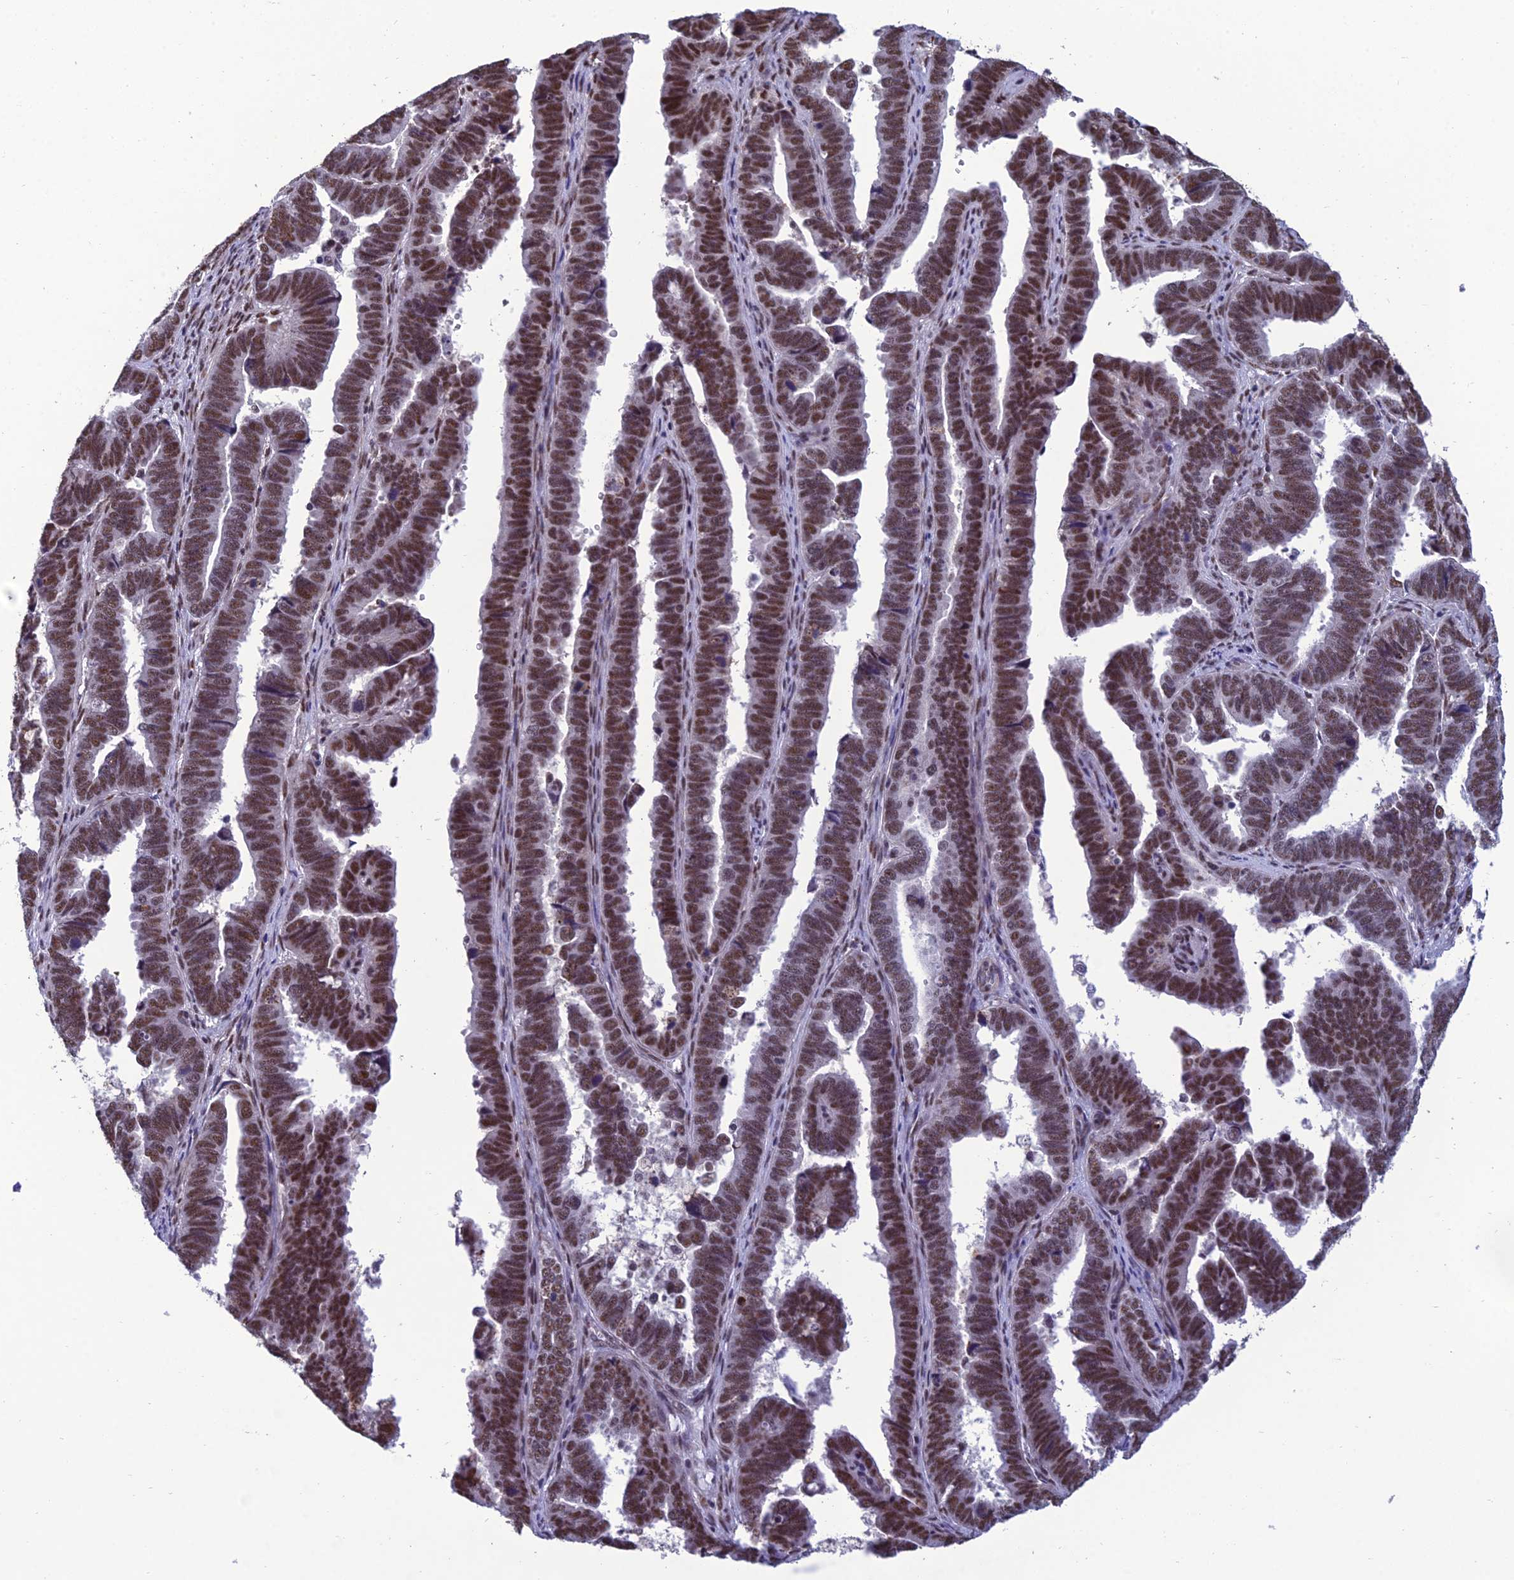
{"staining": {"intensity": "moderate", "quantity": ">75%", "location": "nuclear"}, "tissue": "endometrial cancer", "cell_type": "Tumor cells", "image_type": "cancer", "snomed": [{"axis": "morphology", "description": "Adenocarcinoma, NOS"}, {"axis": "topography", "description": "Endometrium"}], "caption": "Protein expression analysis of endometrial cancer (adenocarcinoma) reveals moderate nuclear staining in approximately >75% of tumor cells.", "gene": "RSRC1", "patient": {"sex": "female", "age": 75}}